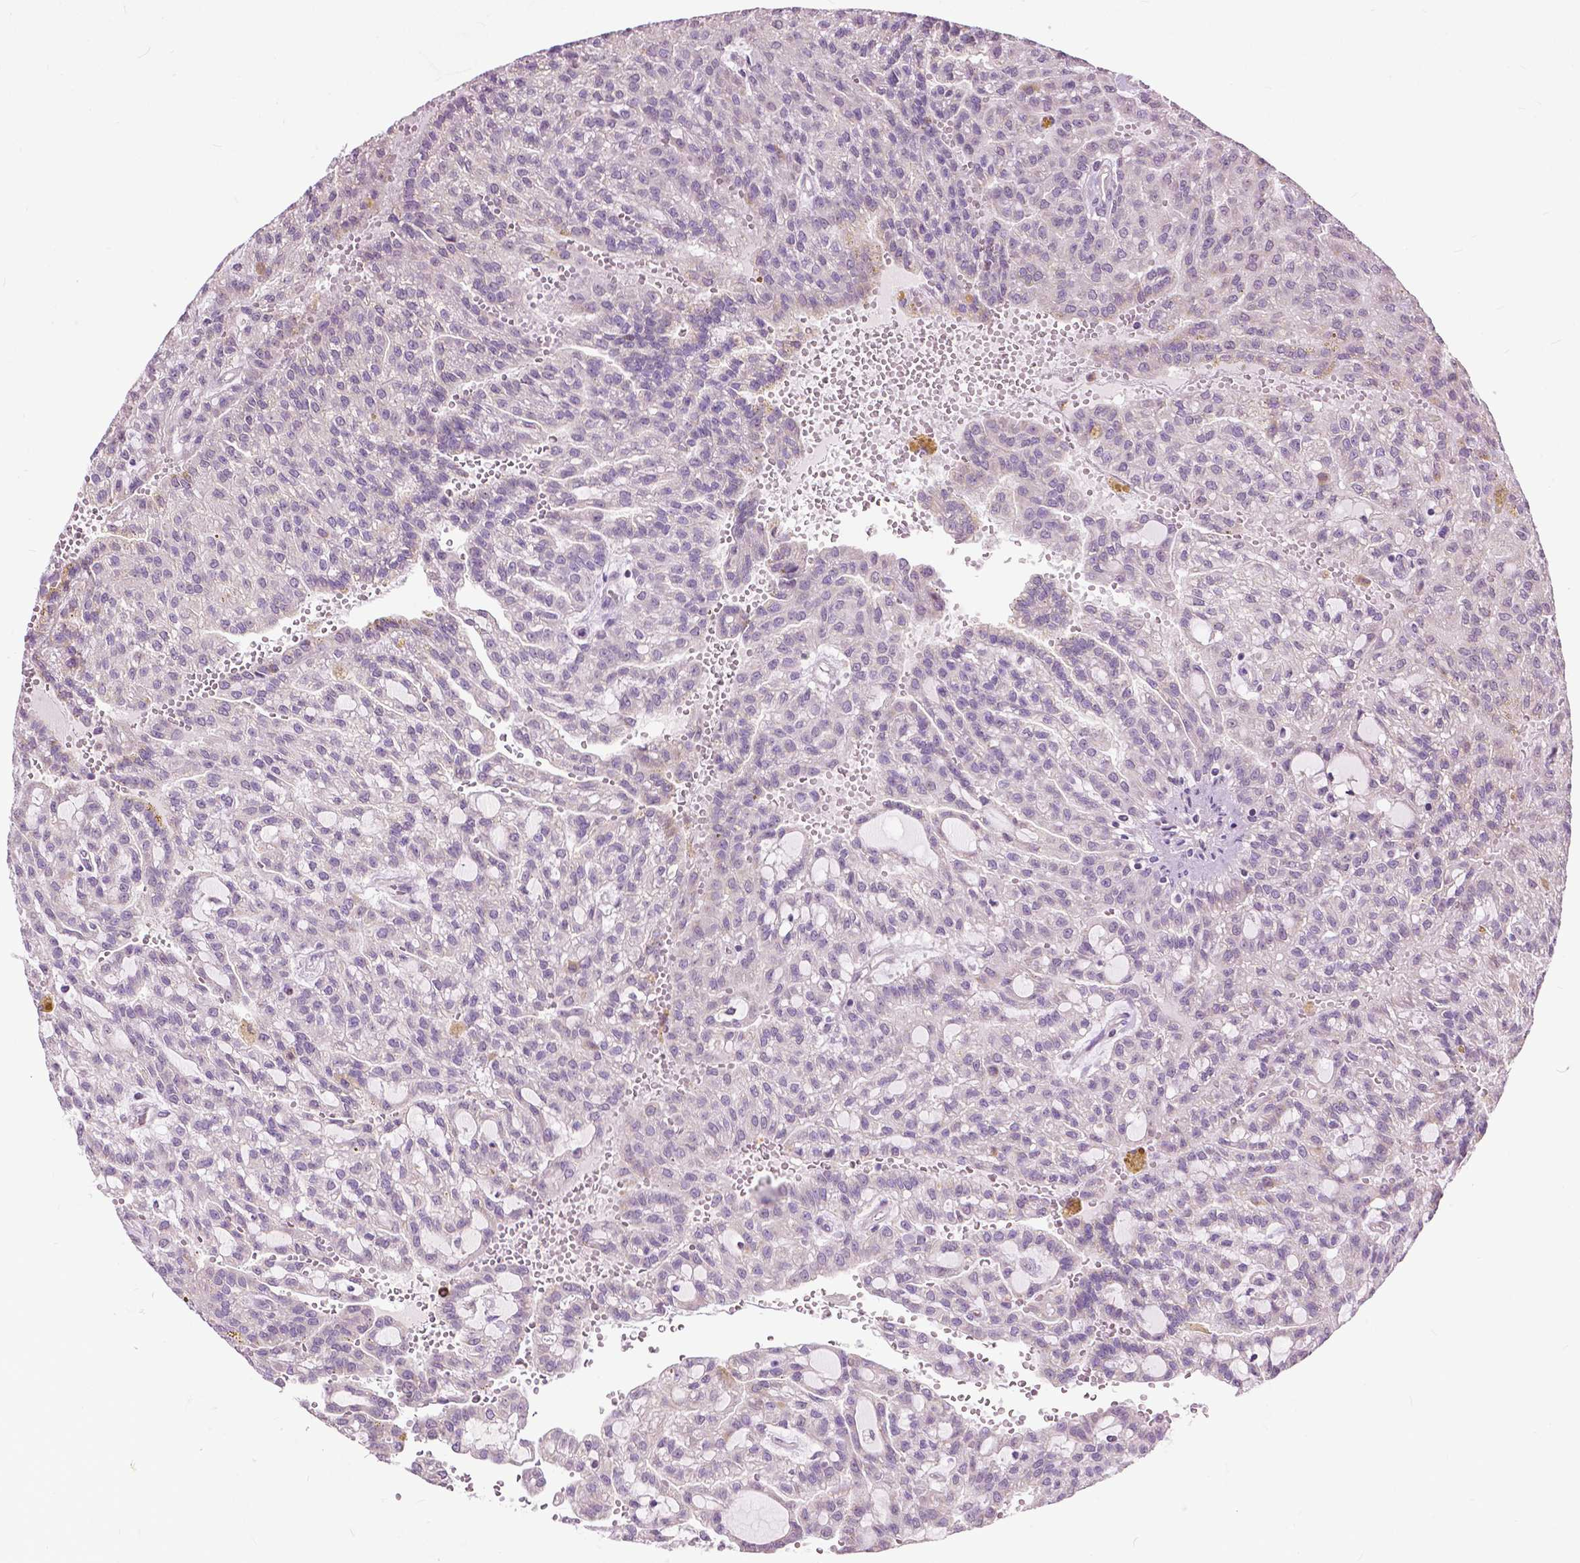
{"staining": {"intensity": "negative", "quantity": "none", "location": "none"}, "tissue": "renal cancer", "cell_type": "Tumor cells", "image_type": "cancer", "snomed": [{"axis": "morphology", "description": "Adenocarcinoma, NOS"}, {"axis": "topography", "description": "Kidney"}], "caption": "DAB immunohistochemical staining of renal adenocarcinoma shows no significant staining in tumor cells.", "gene": "TTC9B", "patient": {"sex": "male", "age": 63}}